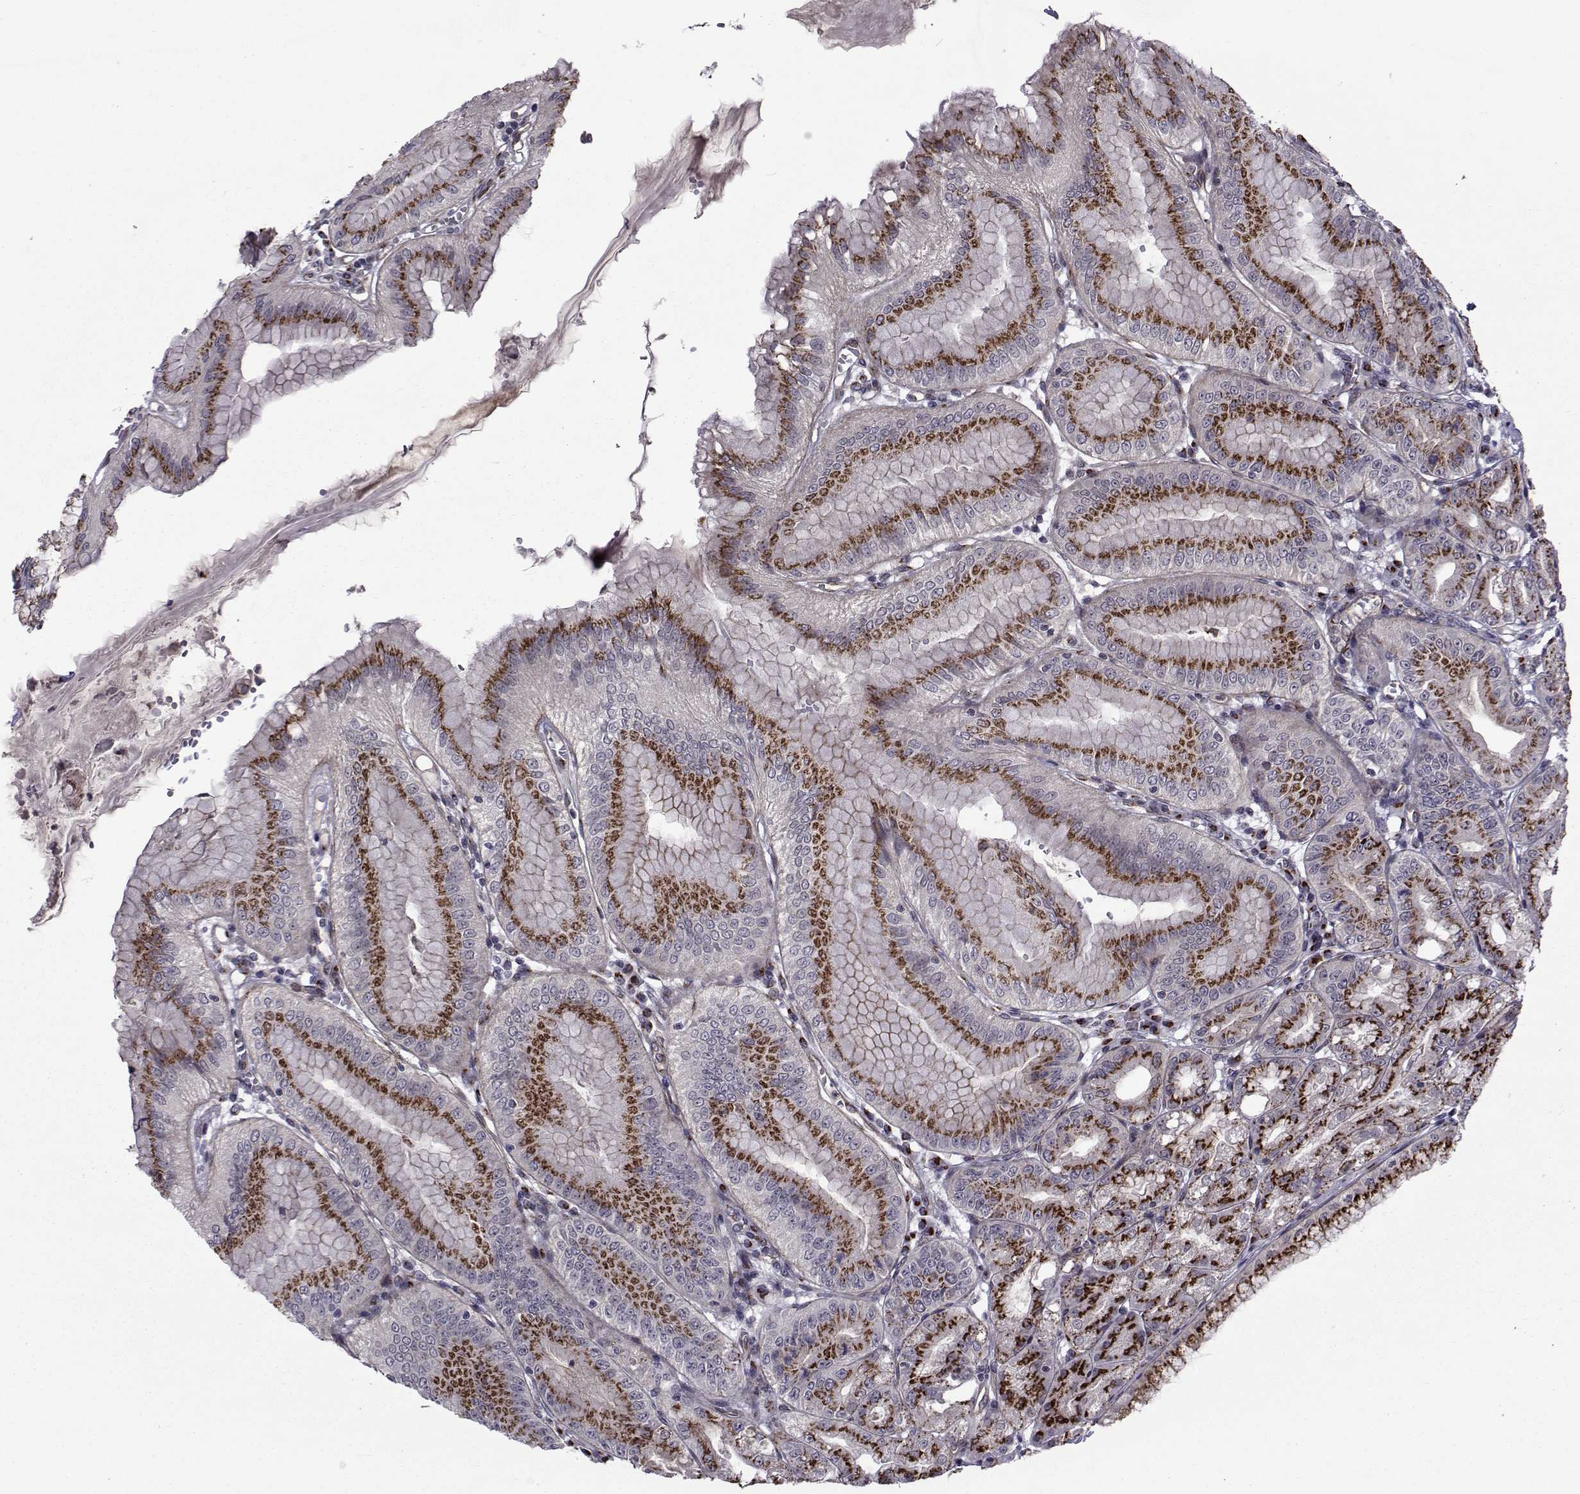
{"staining": {"intensity": "strong", "quantity": "25%-75%", "location": "cytoplasmic/membranous"}, "tissue": "stomach", "cell_type": "Glandular cells", "image_type": "normal", "snomed": [{"axis": "morphology", "description": "Normal tissue, NOS"}, {"axis": "topography", "description": "Stomach"}], "caption": "Unremarkable stomach demonstrates strong cytoplasmic/membranous staining in about 25%-75% of glandular cells, visualized by immunohistochemistry.", "gene": "ATP6V1C2", "patient": {"sex": "male", "age": 71}}